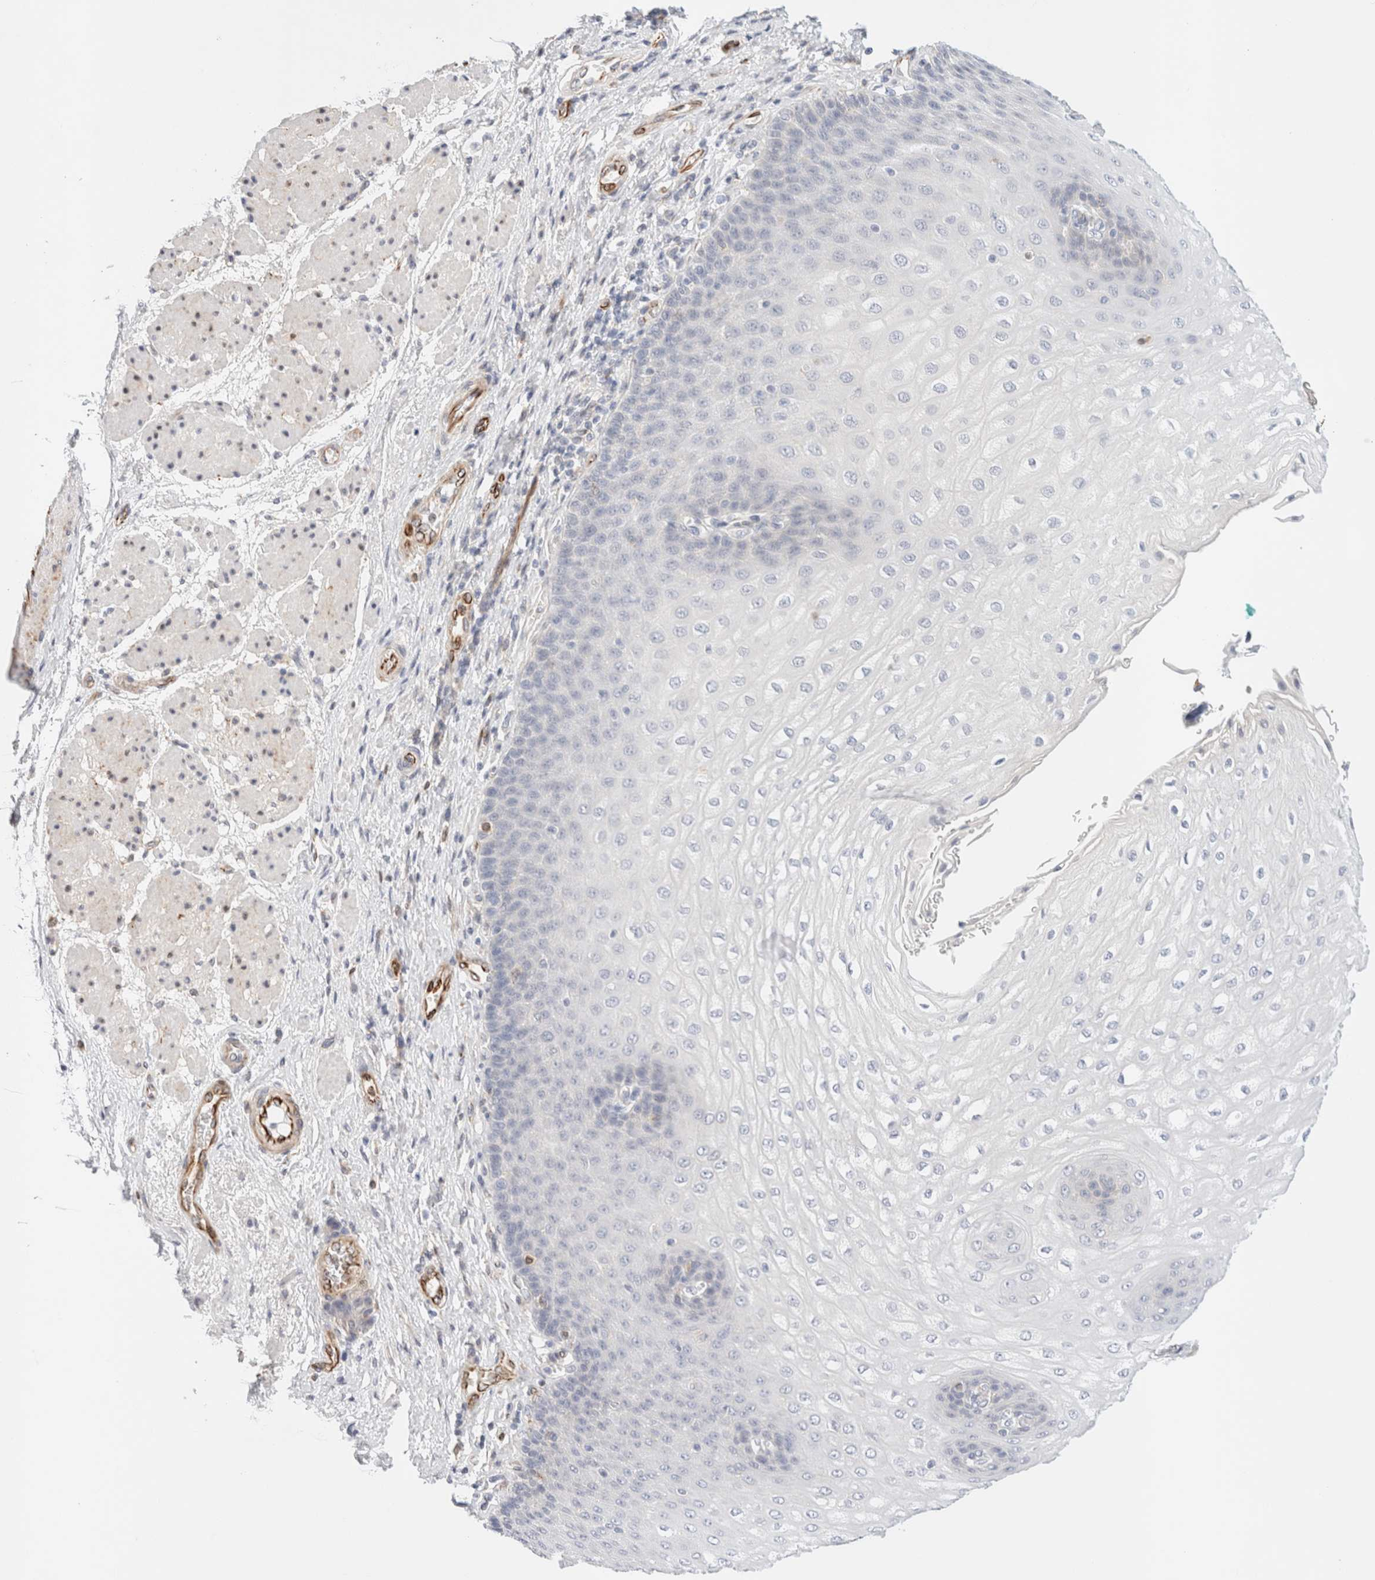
{"staining": {"intensity": "negative", "quantity": "none", "location": "none"}, "tissue": "esophagus", "cell_type": "Squamous epithelial cells", "image_type": "normal", "snomed": [{"axis": "morphology", "description": "Normal tissue, NOS"}, {"axis": "topography", "description": "Esophagus"}], "caption": "Immunohistochemistry (IHC) photomicrograph of normal esophagus: human esophagus stained with DAB (3,3'-diaminobenzidine) reveals no significant protein expression in squamous epithelial cells.", "gene": "SLC25A48", "patient": {"sex": "male", "age": 54}}